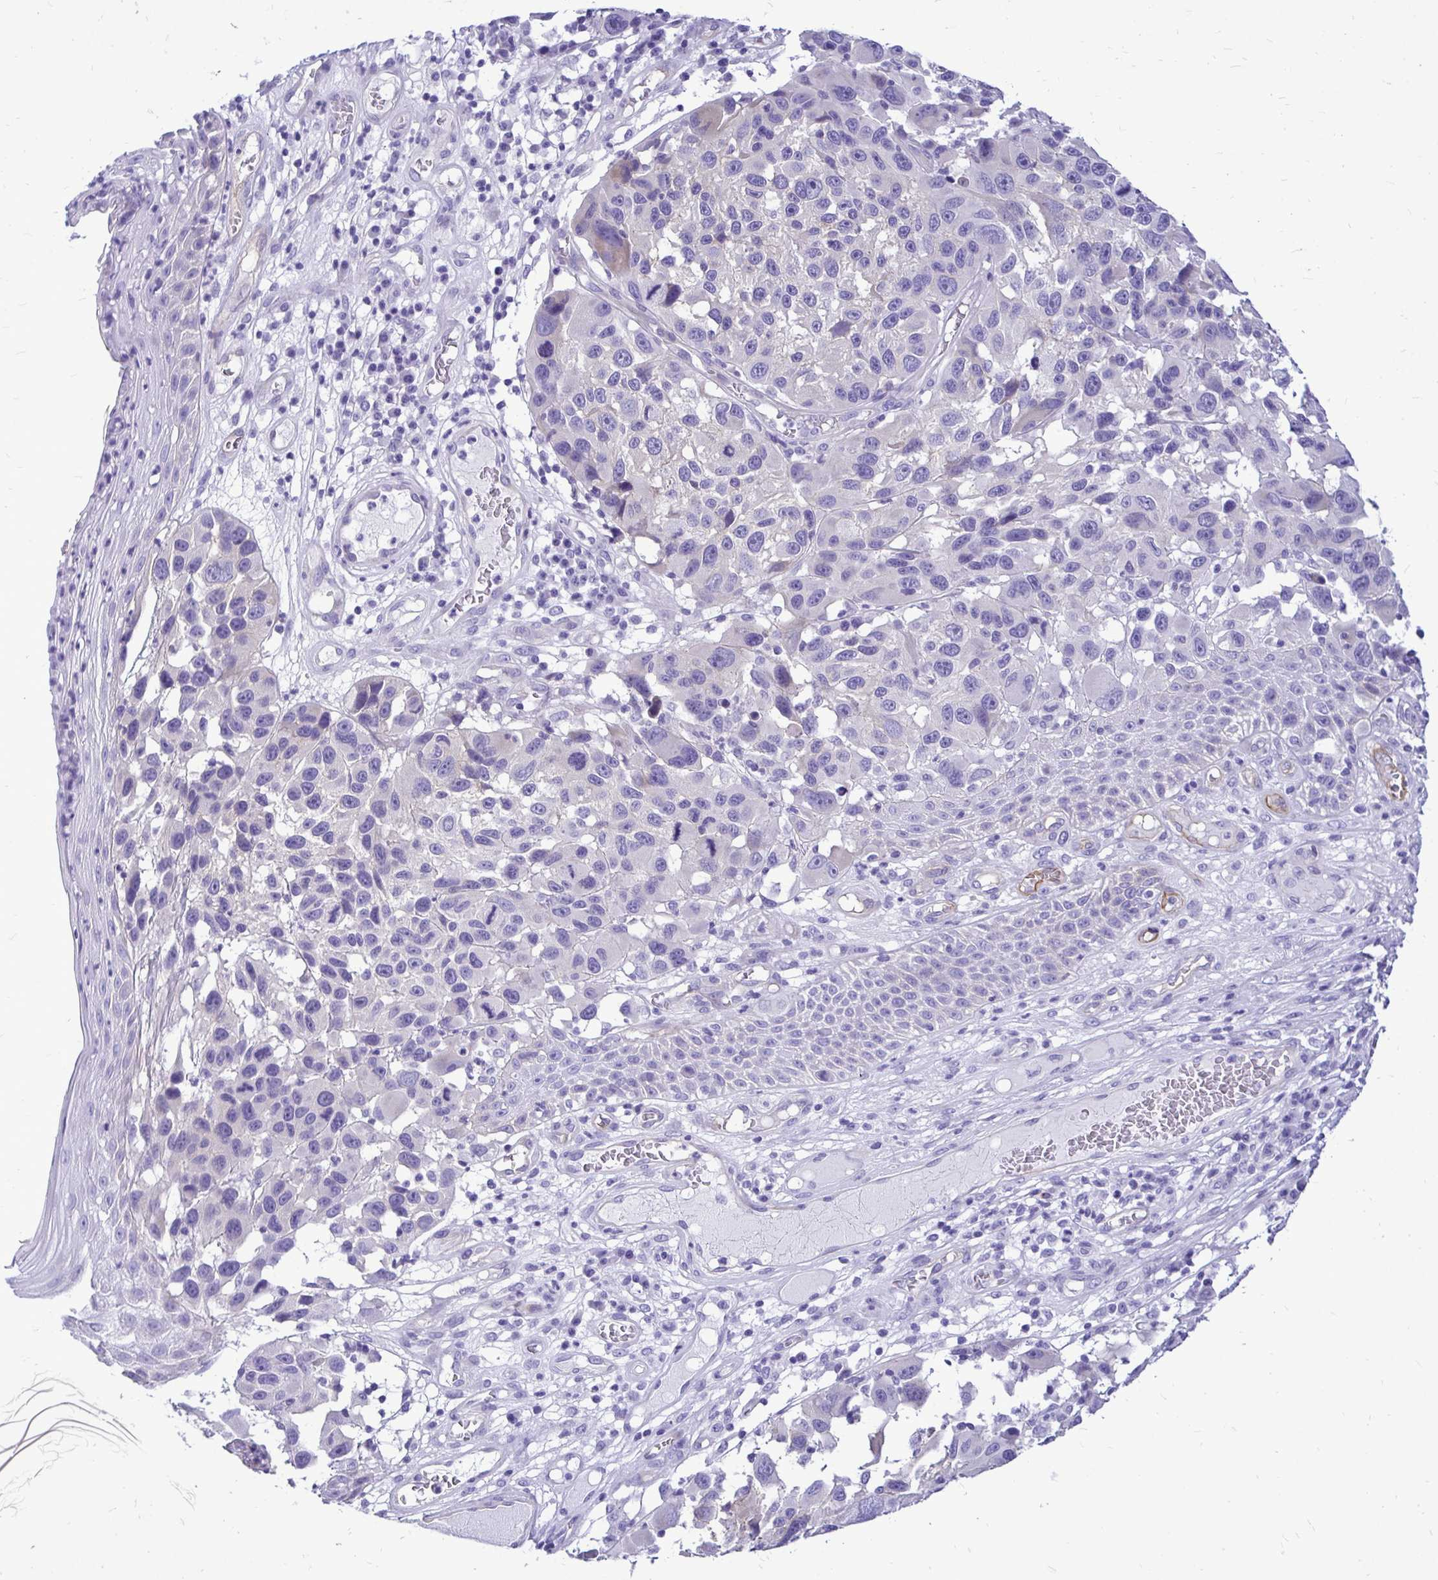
{"staining": {"intensity": "negative", "quantity": "none", "location": "none"}, "tissue": "melanoma", "cell_type": "Tumor cells", "image_type": "cancer", "snomed": [{"axis": "morphology", "description": "Malignant melanoma, NOS"}, {"axis": "topography", "description": "Skin"}], "caption": "A micrograph of human melanoma is negative for staining in tumor cells.", "gene": "ABCG2", "patient": {"sex": "male", "age": 53}}